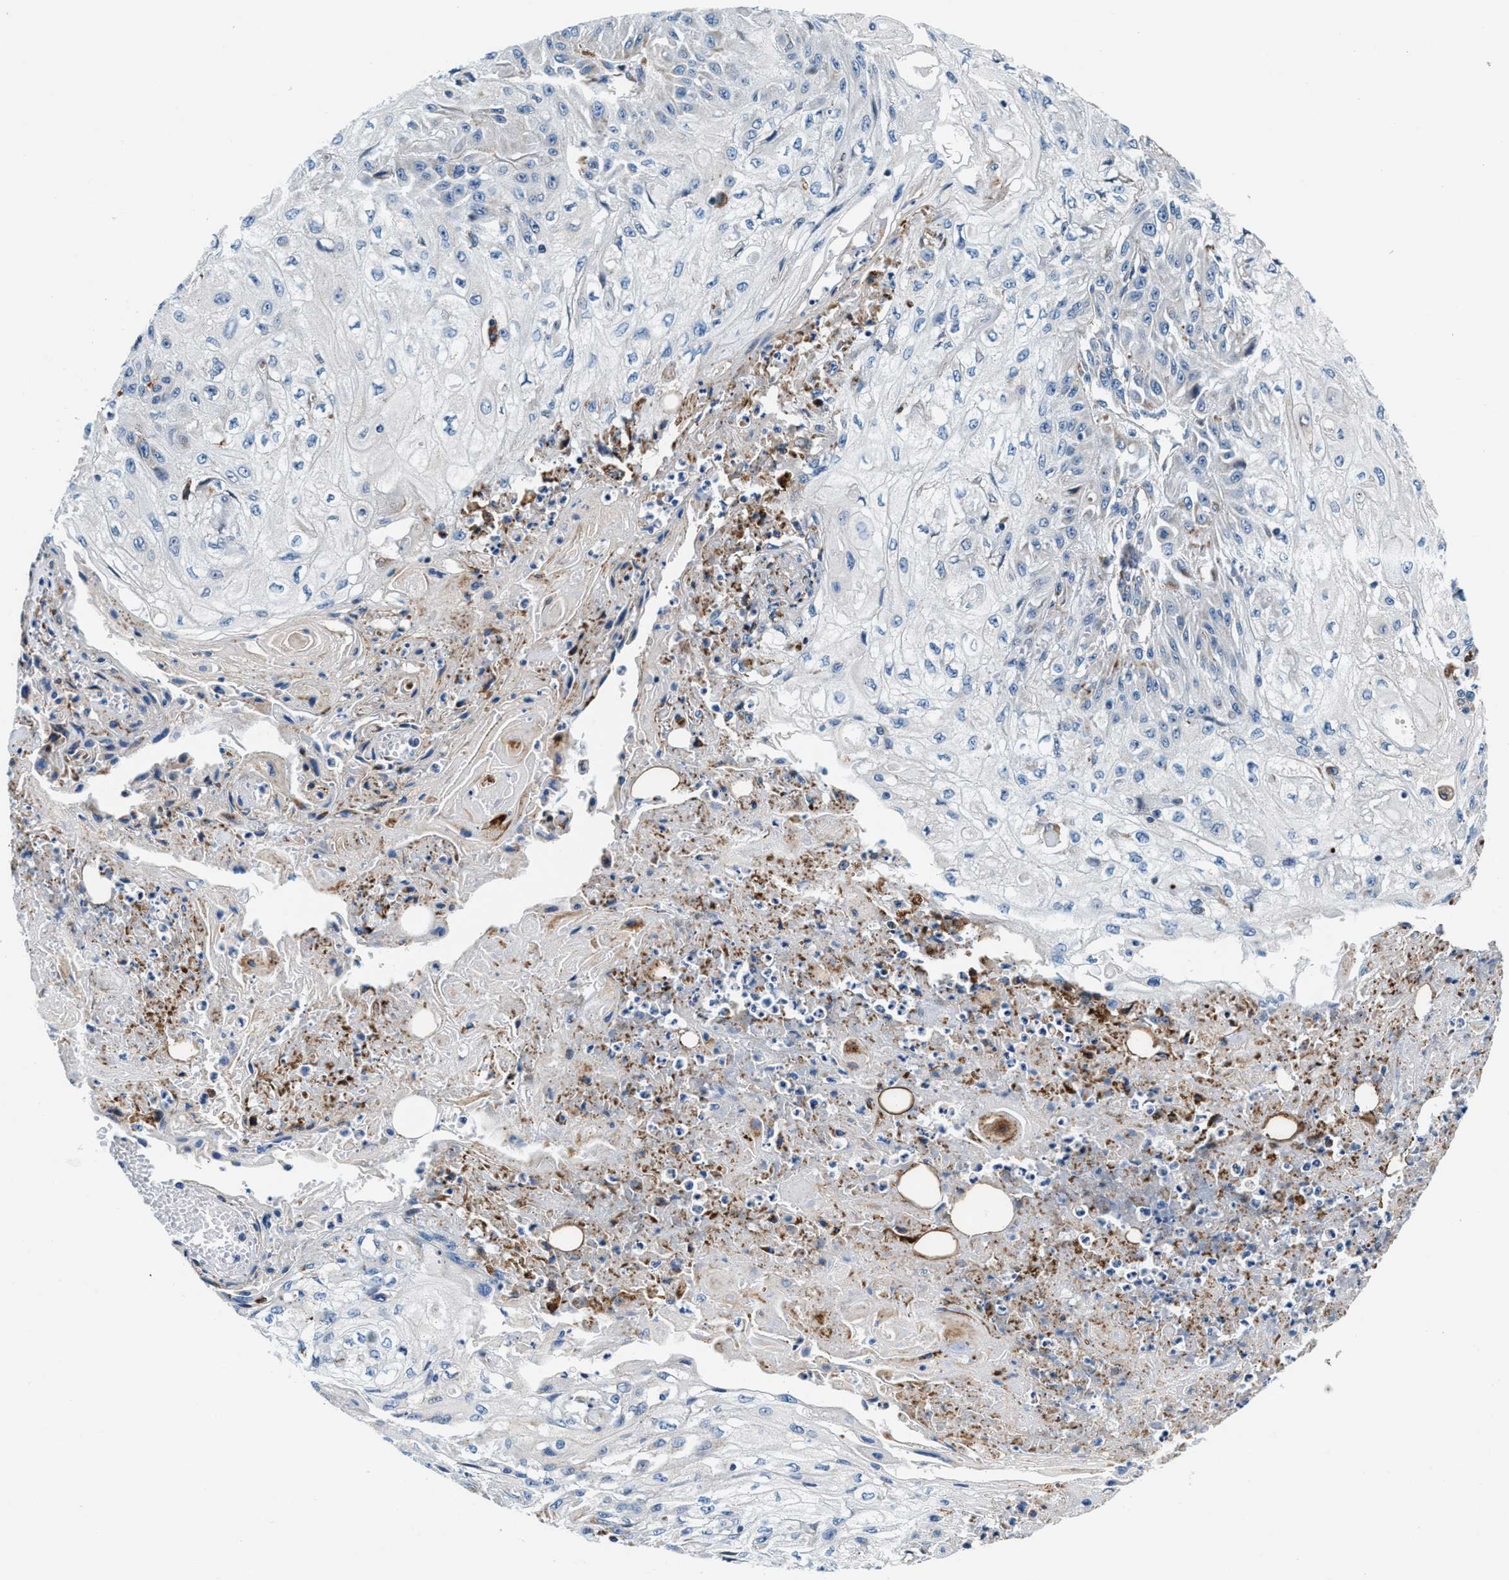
{"staining": {"intensity": "negative", "quantity": "none", "location": "none"}, "tissue": "skin cancer", "cell_type": "Tumor cells", "image_type": "cancer", "snomed": [{"axis": "morphology", "description": "Squamous cell carcinoma, NOS"}, {"axis": "morphology", "description": "Squamous cell carcinoma, metastatic, NOS"}, {"axis": "topography", "description": "Skin"}, {"axis": "topography", "description": "Lymph node"}], "caption": "Immunohistochemical staining of human skin metastatic squamous cell carcinoma demonstrates no significant staining in tumor cells.", "gene": "SLFN11", "patient": {"sex": "male", "age": 75}}